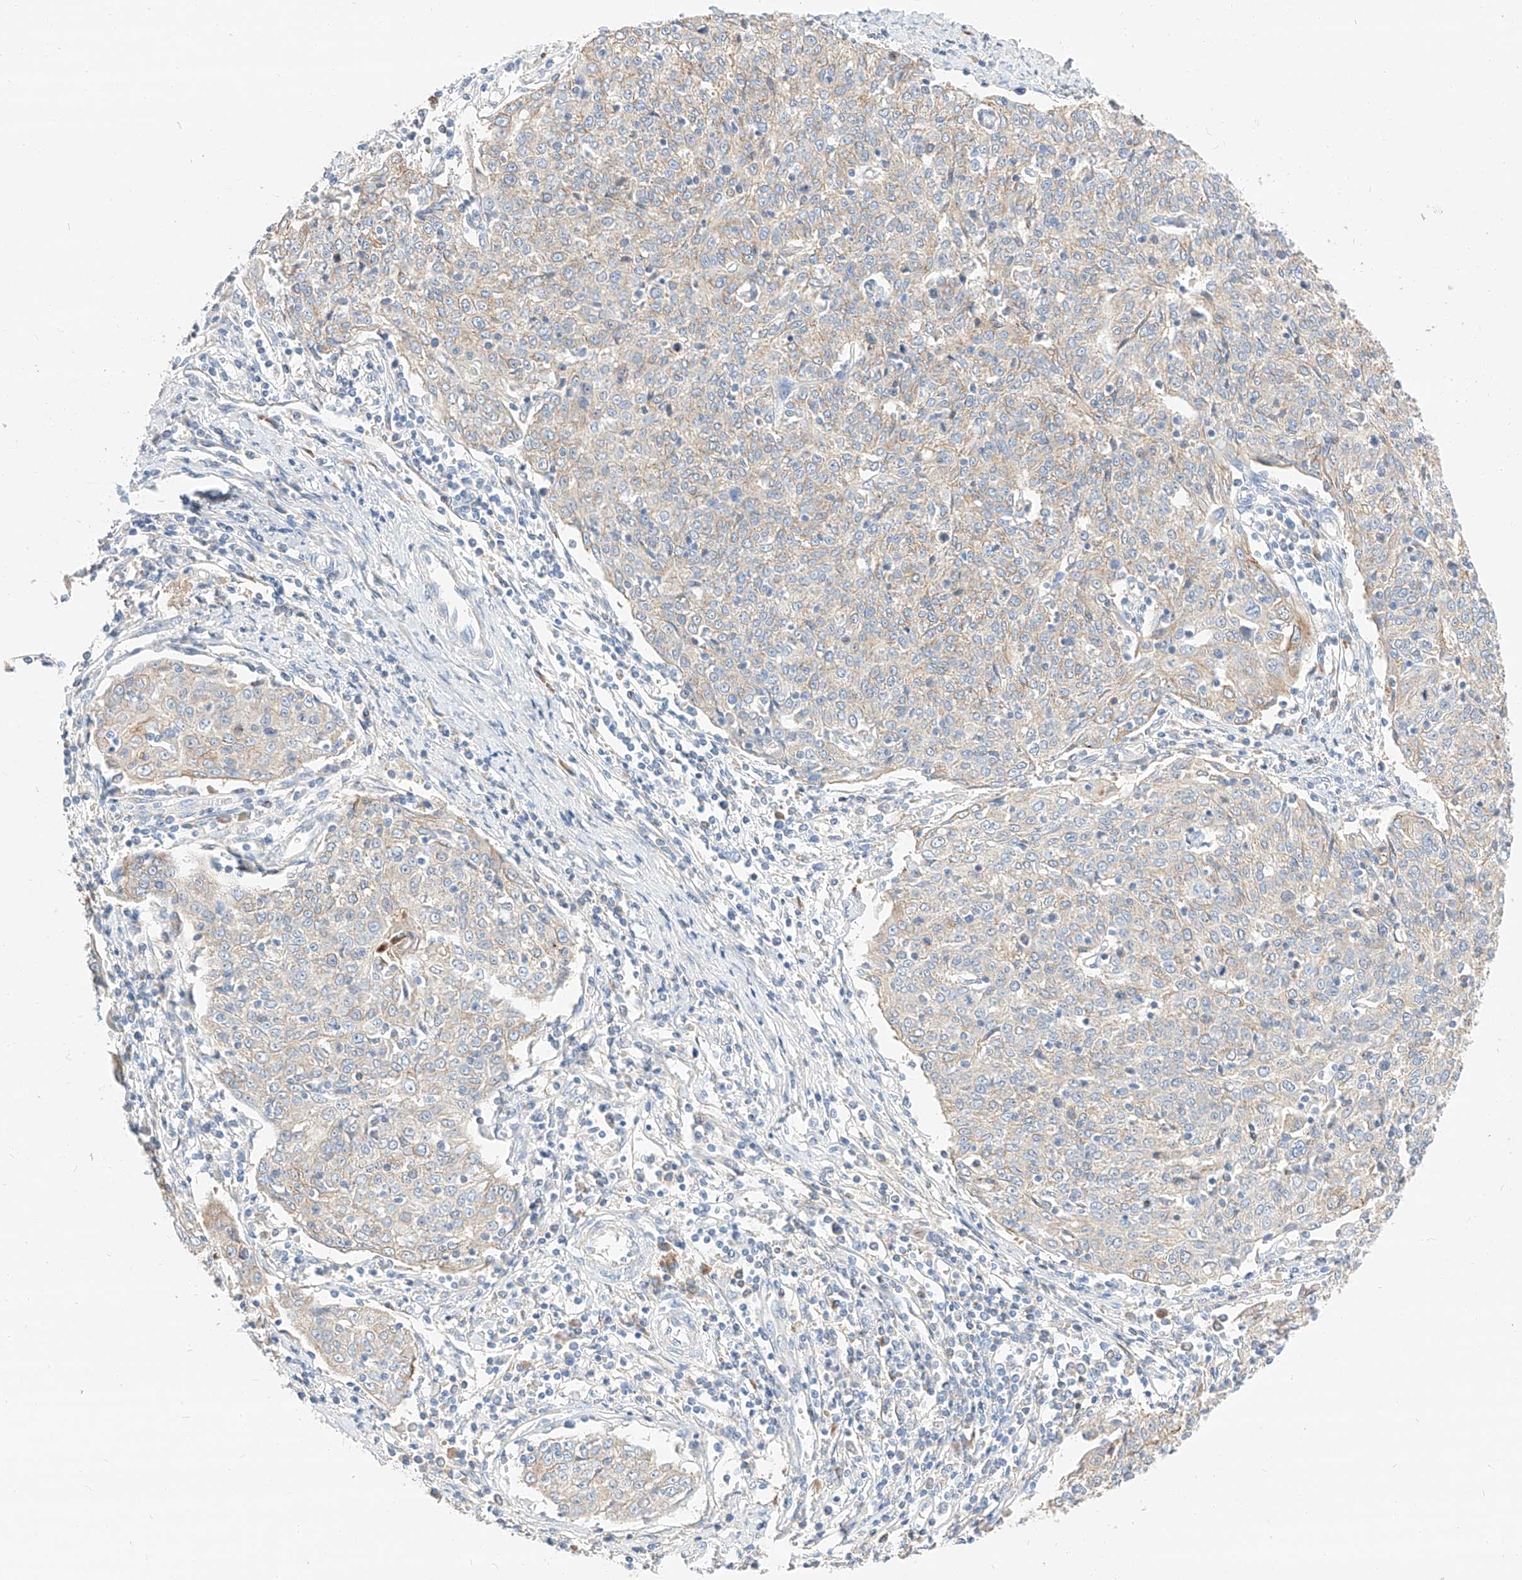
{"staining": {"intensity": "negative", "quantity": "none", "location": "none"}, "tissue": "cervical cancer", "cell_type": "Tumor cells", "image_type": "cancer", "snomed": [{"axis": "morphology", "description": "Squamous cell carcinoma, NOS"}, {"axis": "topography", "description": "Cervix"}], "caption": "This is an IHC photomicrograph of squamous cell carcinoma (cervical). There is no staining in tumor cells.", "gene": "MAP7", "patient": {"sex": "female", "age": 48}}